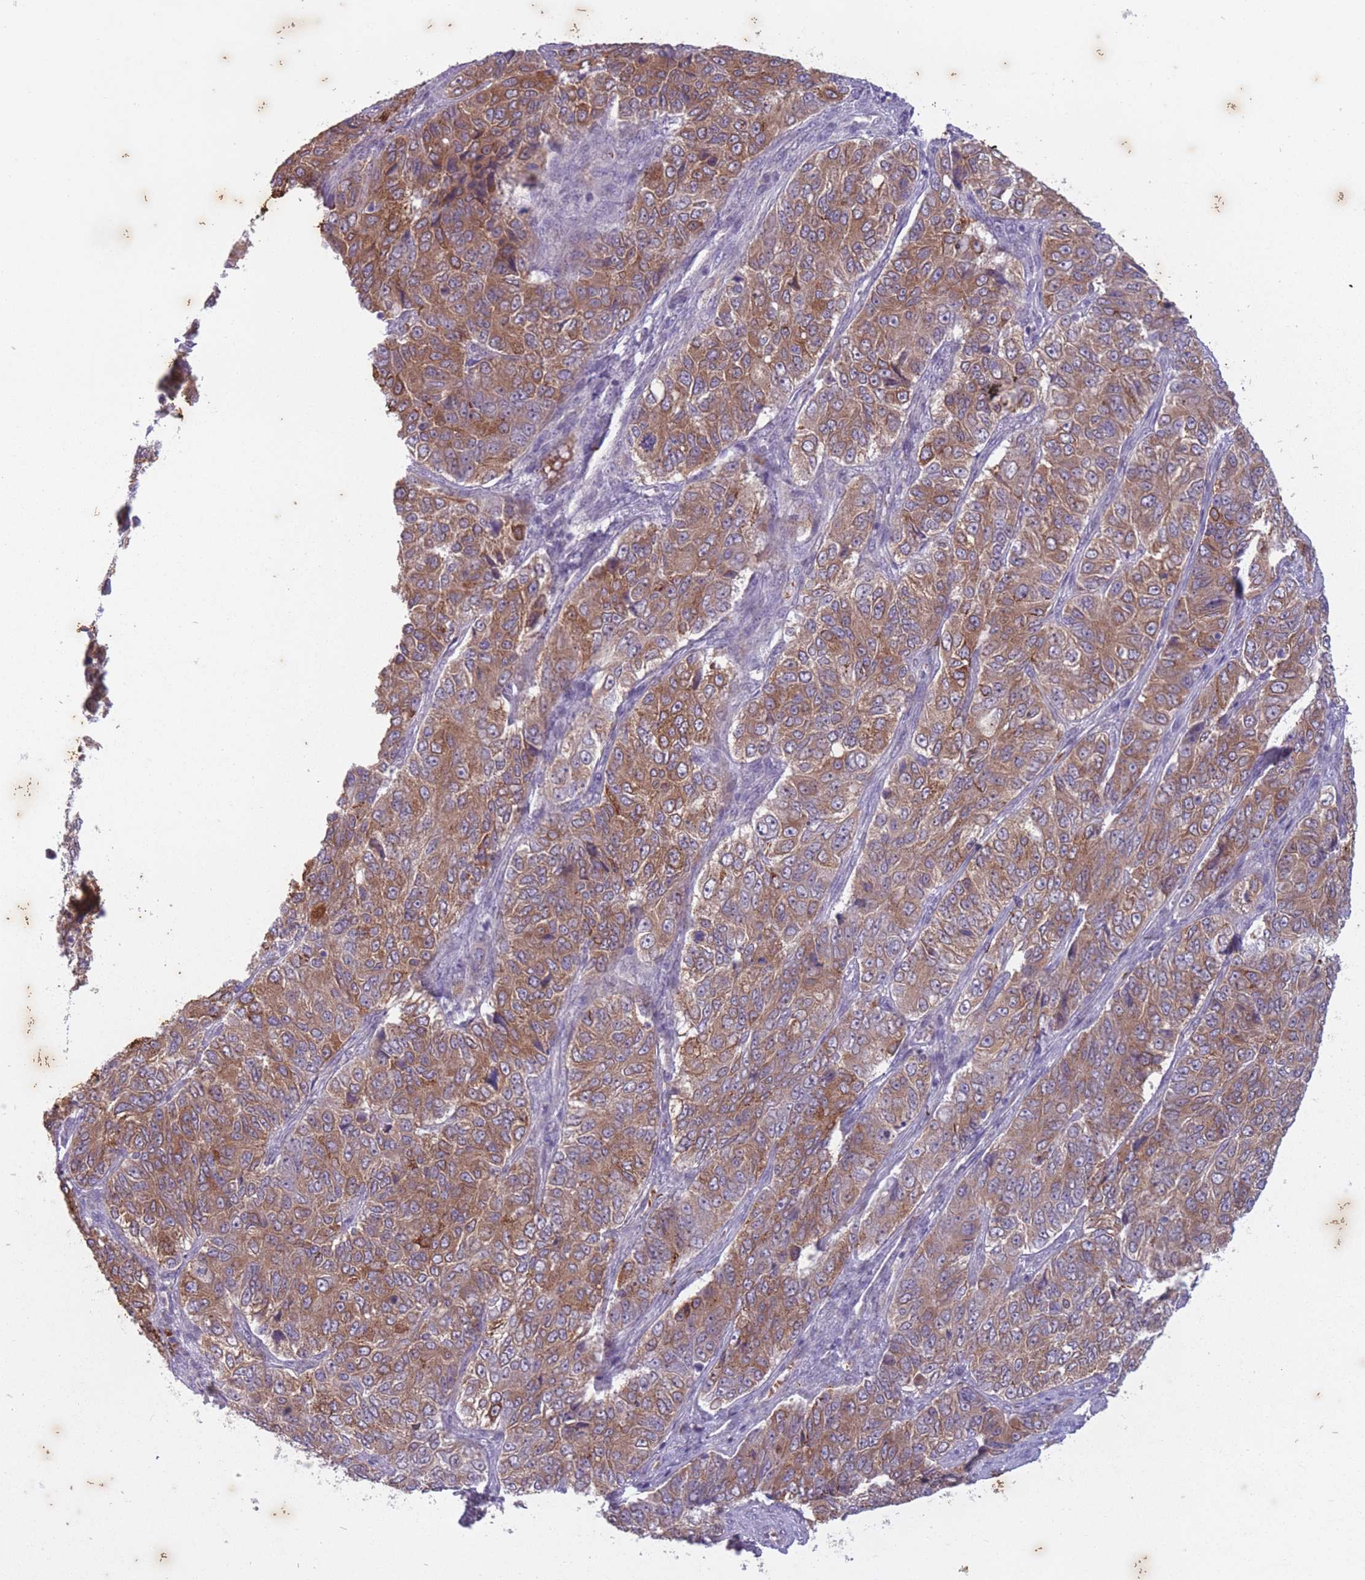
{"staining": {"intensity": "moderate", "quantity": ">75%", "location": "cytoplasmic/membranous"}, "tissue": "ovarian cancer", "cell_type": "Tumor cells", "image_type": "cancer", "snomed": [{"axis": "morphology", "description": "Carcinoma, endometroid"}, {"axis": "topography", "description": "Ovary"}], "caption": "IHC (DAB (3,3'-diaminobenzidine)) staining of ovarian endometroid carcinoma shows moderate cytoplasmic/membranous protein staining in approximately >75% of tumor cells. Immunohistochemistry stains the protein of interest in brown and the nuclei are stained blue.", "gene": "ARPIN", "patient": {"sex": "female", "age": 51}}